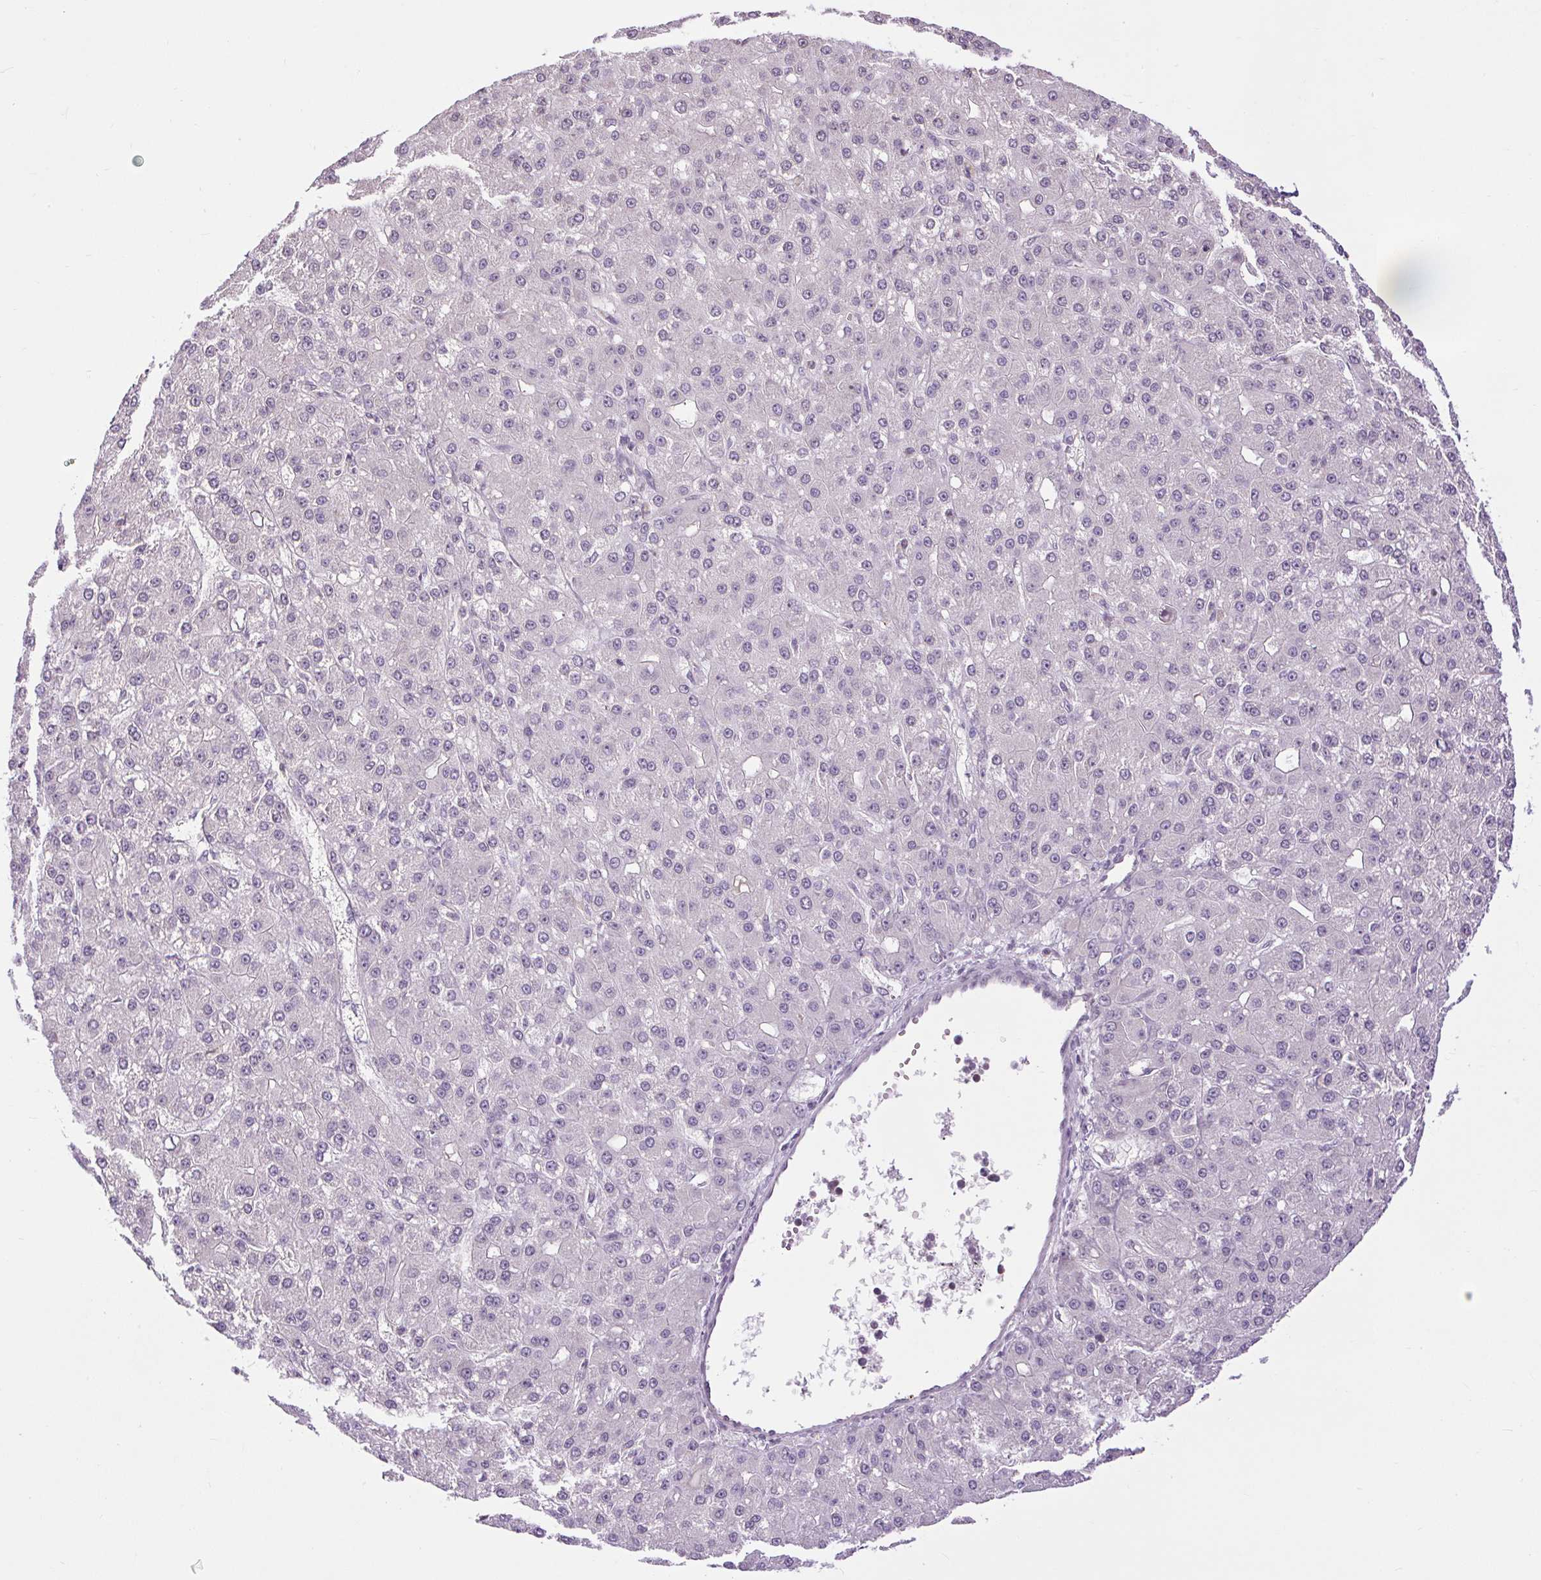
{"staining": {"intensity": "weak", "quantity": "<25%", "location": "nuclear"}, "tissue": "liver cancer", "cell_type": "Tumor cells", "image_type": "cancer", "snomed": [{"axis": "morphology", "description": "Carcinoma, Hepatocellular, NOS"}, {"axis": "topography", "description": "Liver"}], "caption": "Human liver cancer (hepatocellular carcinoma) stained for a protein using immunohistochemistry (IHC) exhibits no staining in tumor cells.", "gene": "RACGAP1", "patient": {"sex": "male", "age": 67}}